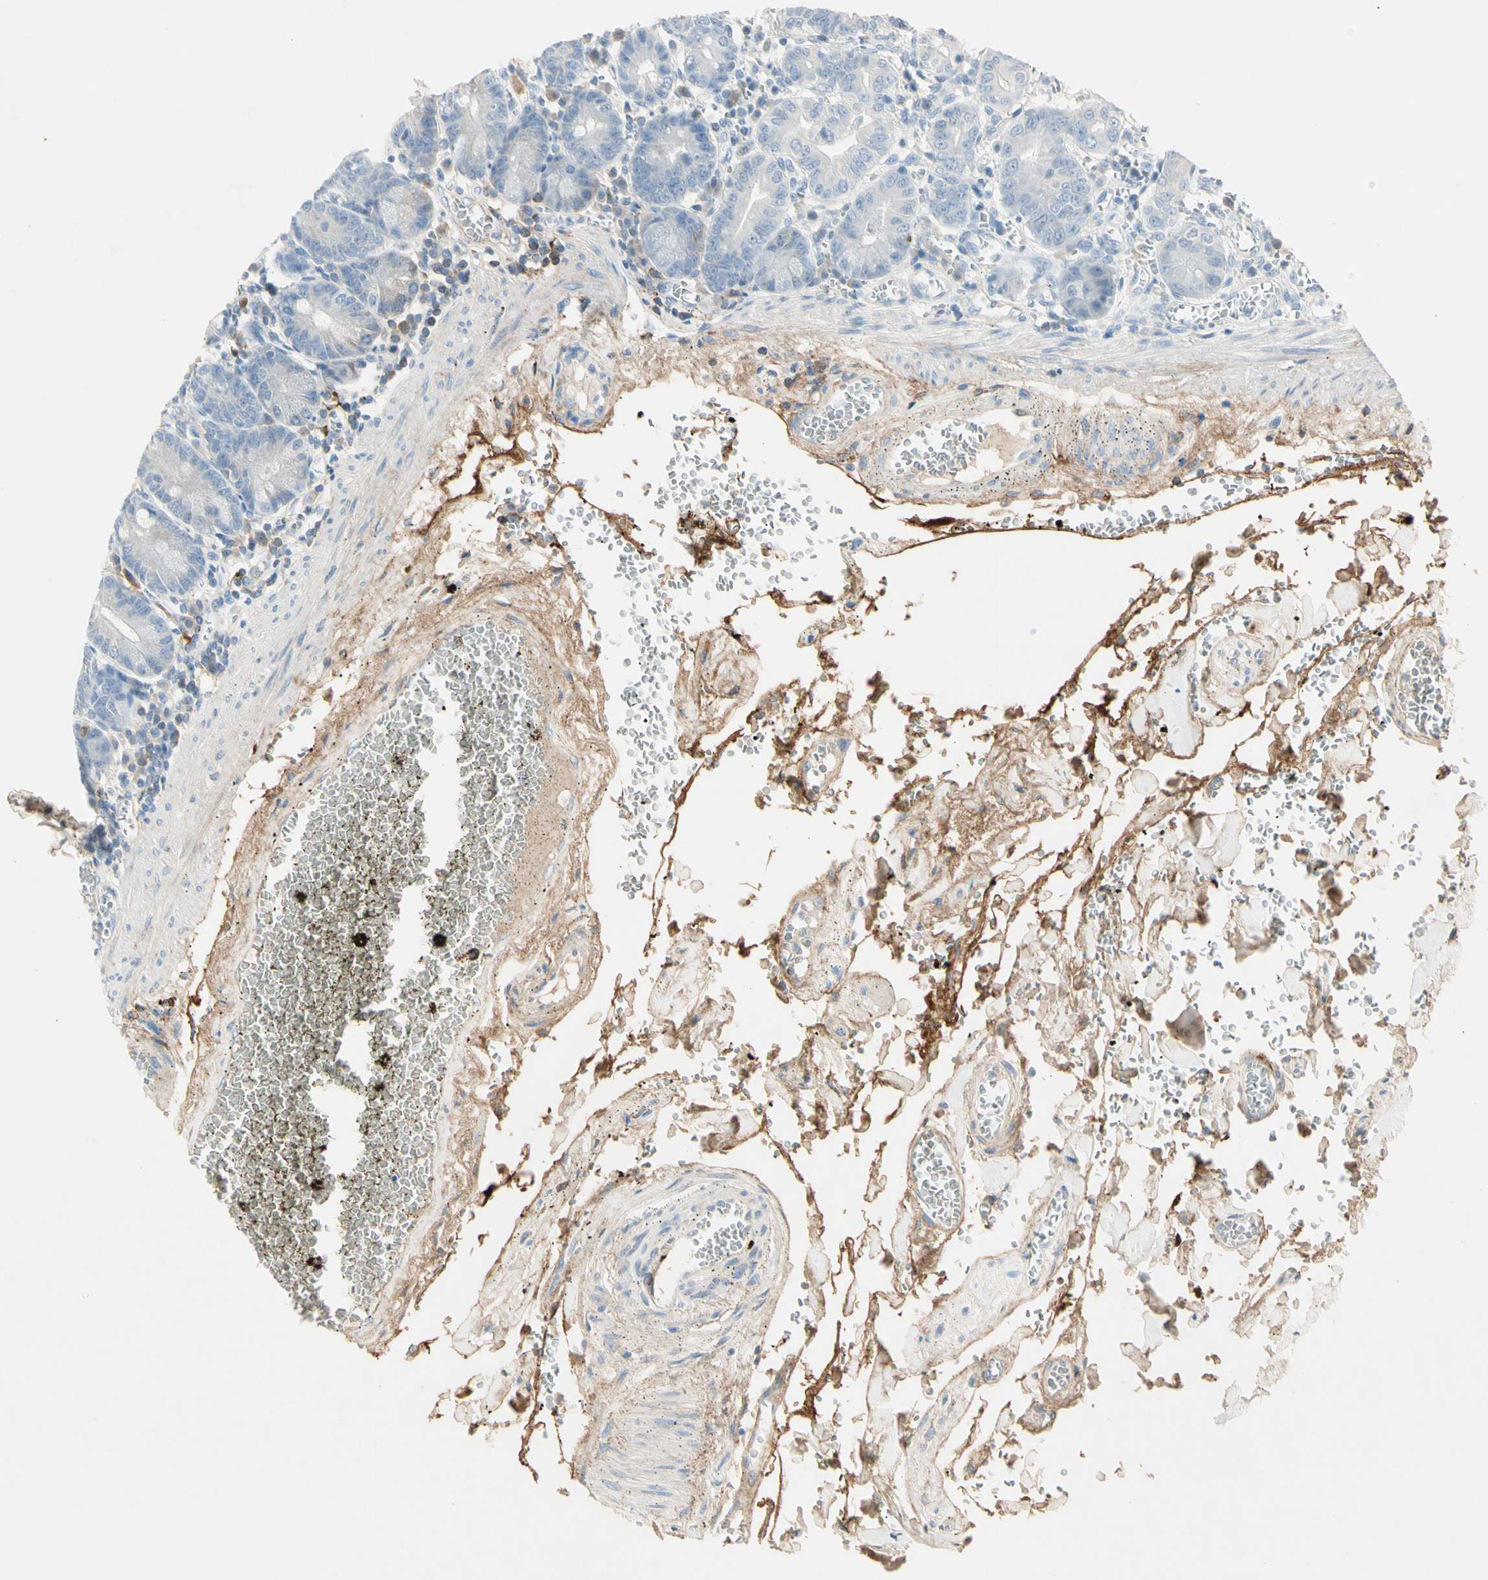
{"staining": {"intensity": "negative", "quantity": "none", "location": "none"}, "tissue": "small intestine", "cell_type": "Glandular cells", "image_type": "normal", "snomed": [{"axis": "morphology", "description": "Normal tissue, NOS"}, {"axis": "topography", "description": "Small intestine"}], "caption": "A micrograph of human small intestine is negative for staining in glandular cells. (Immunohistochemistry, brightfield microscopy, high magnification).", "gene": "SERPIND1", "patient": {"sex": "male", "age": 71}}